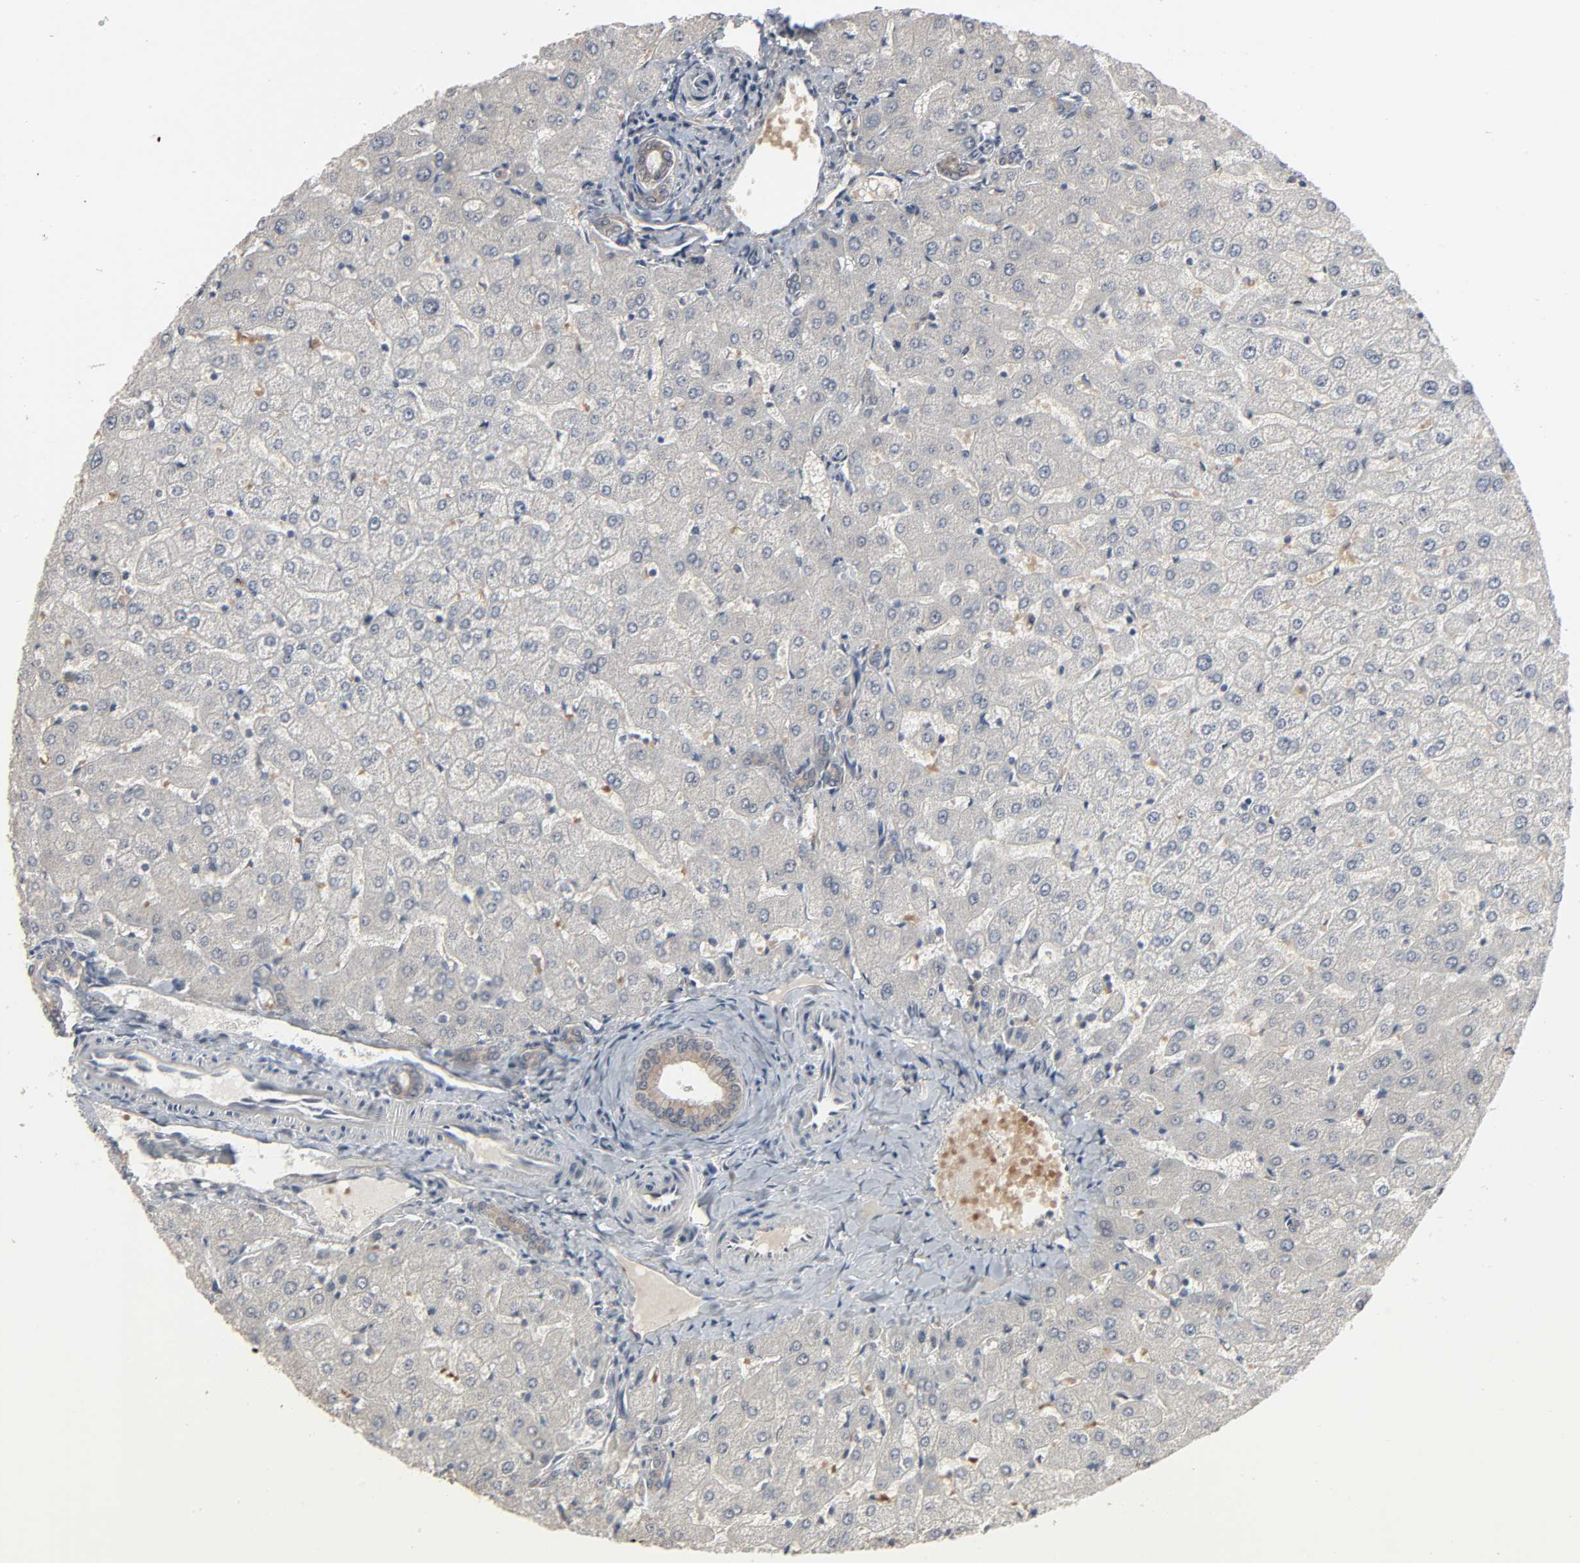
{"staining": {"intensity": "weak", "quantity": ">75%", "location": "cytoplasmic/membranous"}, "tissue": "liver", "cell_type": "Cholangiocytes", "image_type": "normal", "snomed": [{"axis": "morphology", "description": "Normal tissue, NOS"}, {"axis": "morphology", "description": "Fibrosis, NOS"}, {"axis": "topography", "description": "Liver"}], "caption": "About >75% of cholangiocytes in normal human liver demonstrate weak cytoplasmic/membranous protein staining as visualized by brown immunohistochemical staining.", "gene": "ZNF222", "patient": {"sex": "female", "age": 29}}